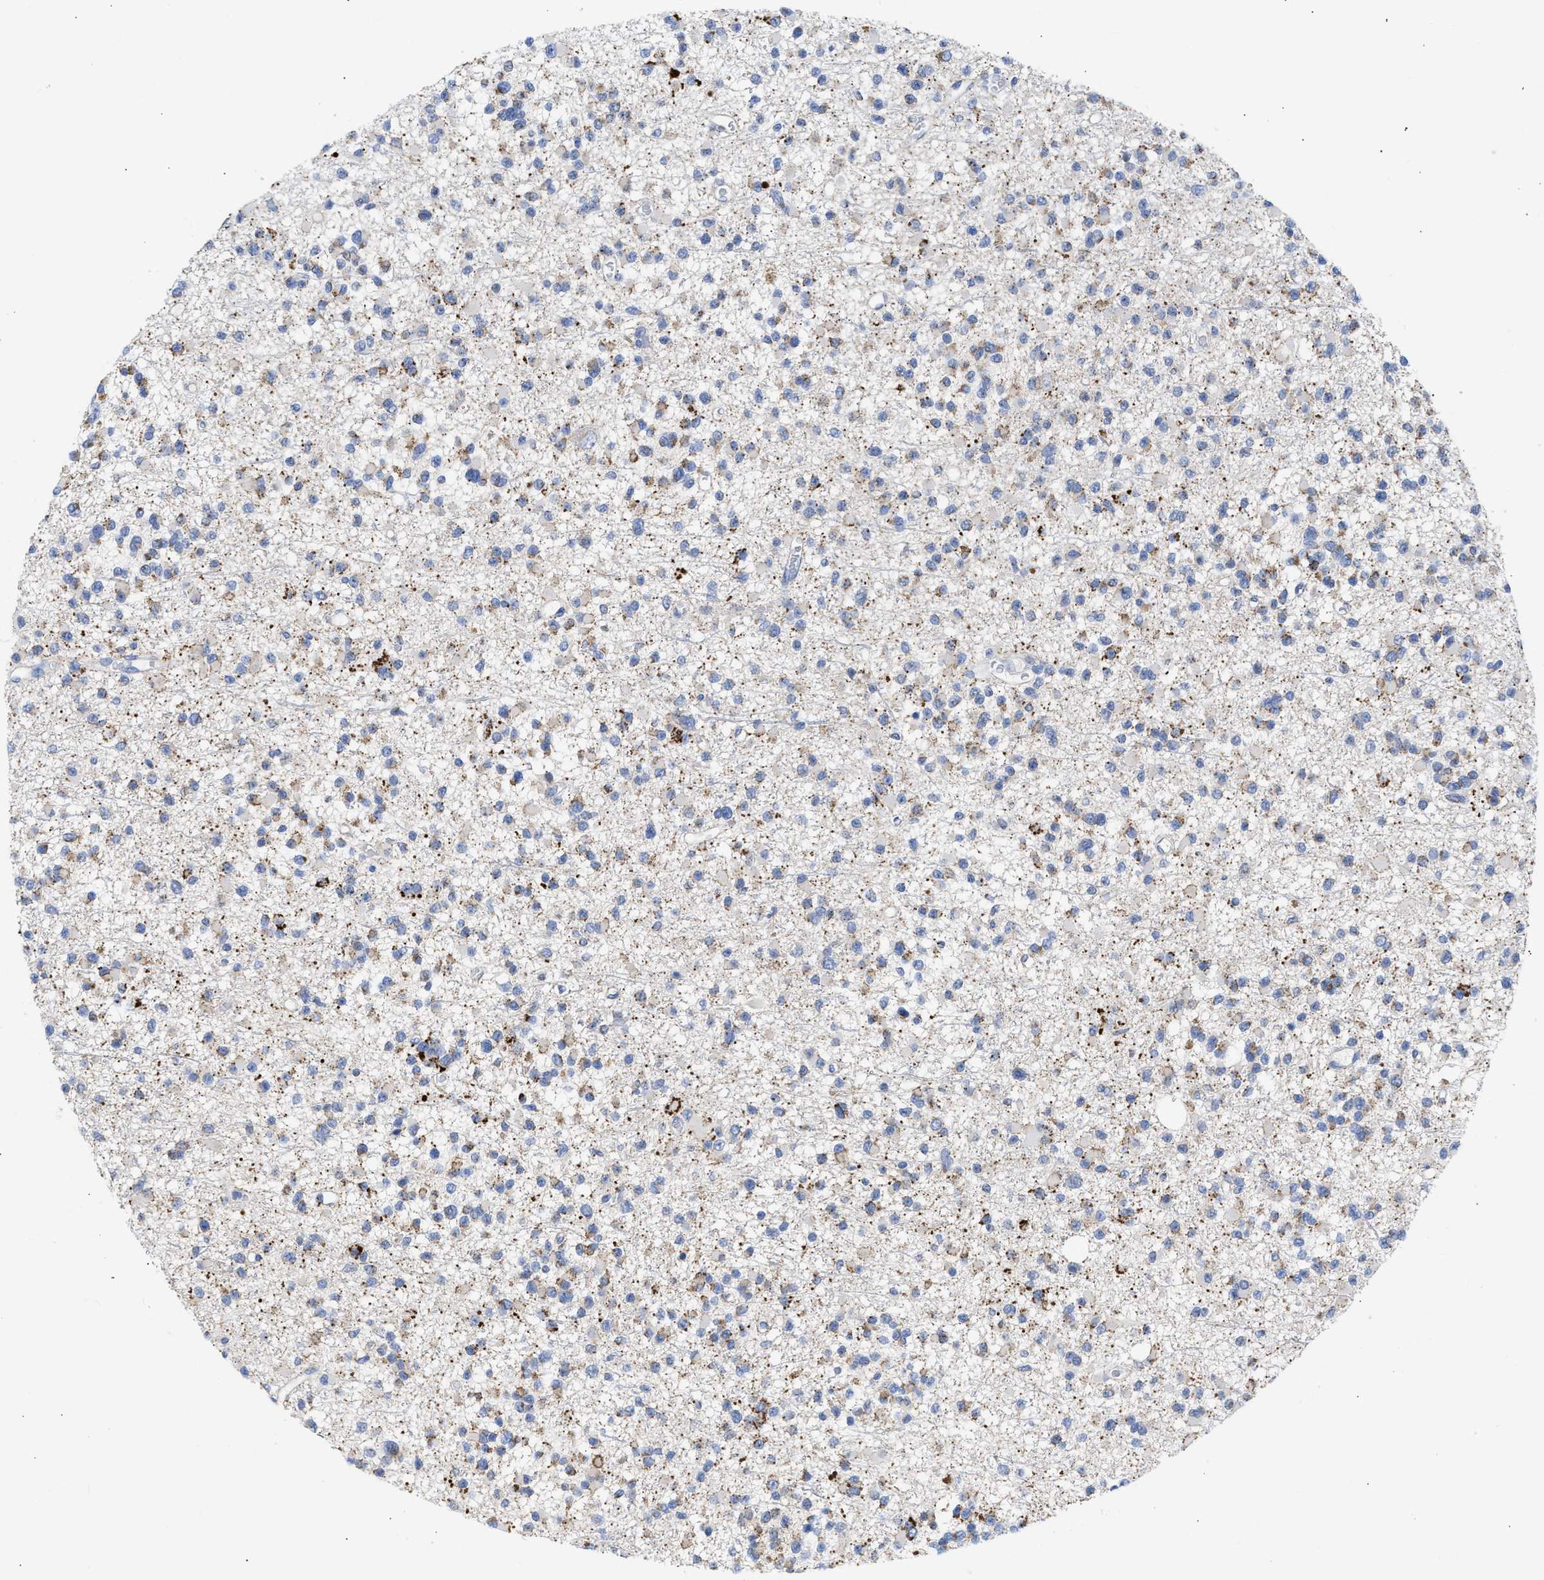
{"staining": {"intensity": "moderate", "quantity": "<25%", "location": "cytoplasmic/membranous"}, "tissue": "glioma", "cell_type": "Tumor cells", "image_type": "cancer", "snomed": [{"axis": "morphology", "description": "Glioma, malignant, Low grade"}, {"axis": "topography", "description": "Brain"}], "caption": "A histopathology image showing moderate cytoplasmic/membranous positivity in approximately <25% of tumor cells in malignant low-grade glioma, as visualized by brown immunohistochemical staining.", "gene": "ACOT13", "patient": {"sex": "female", "age": 22}}